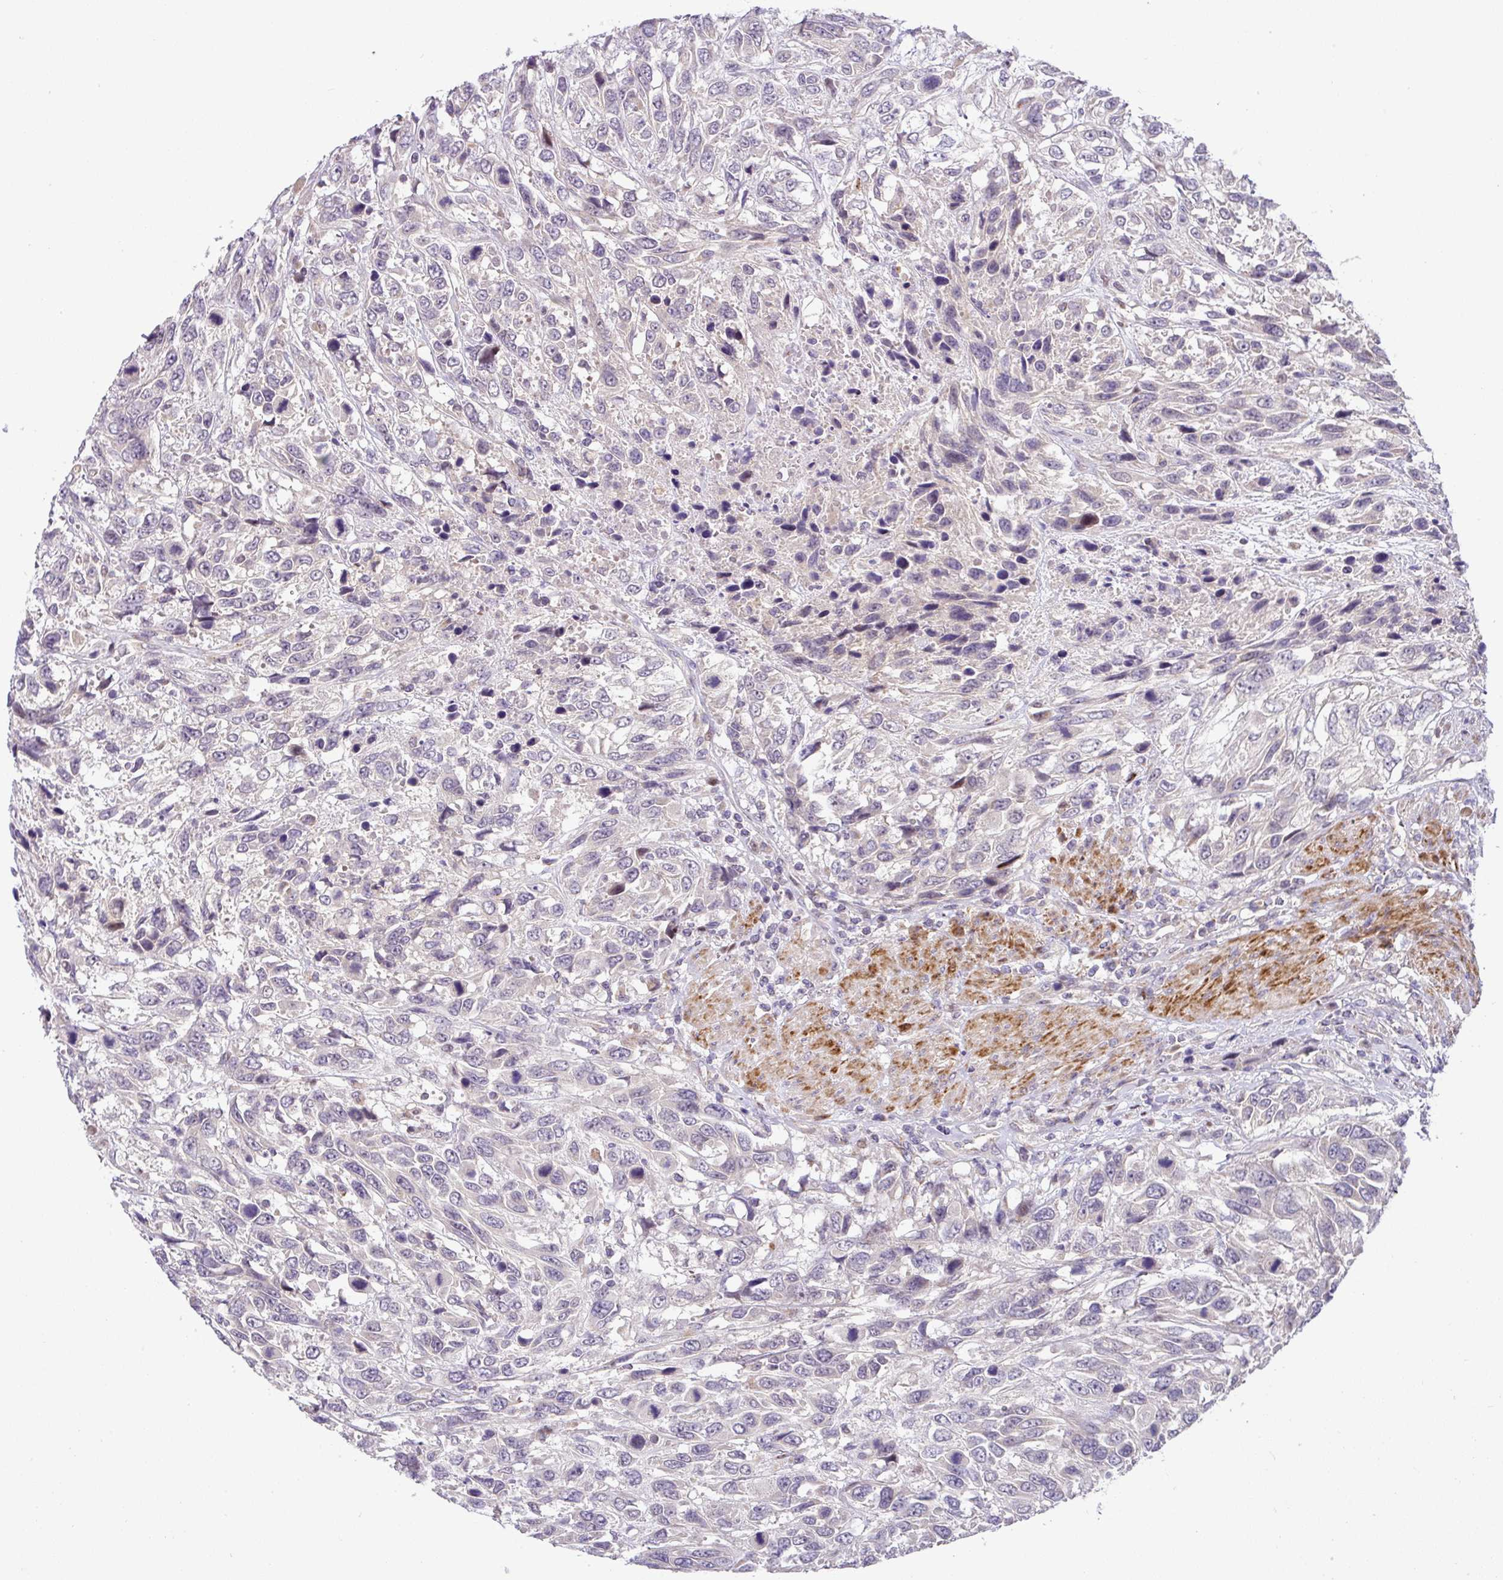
{"staining": {"intensity": "negative", "quantity": "none", "location": "none"}, "tissue": "urothelial cancer", "cell_type": "Tumor cells", "image_type": "cancer", "snomed": [{"axis": "morphology", "description": "Urothelial carcinoma, High grade"}, {"axis": "topography", "description": "Urinary bladder"}], "caption": "Tumor cells are negative for brown protein staining in urothelial carcinoma (high-grade).", "gene": "SARS2", "patient": {"sex": "female", "age": 70}}